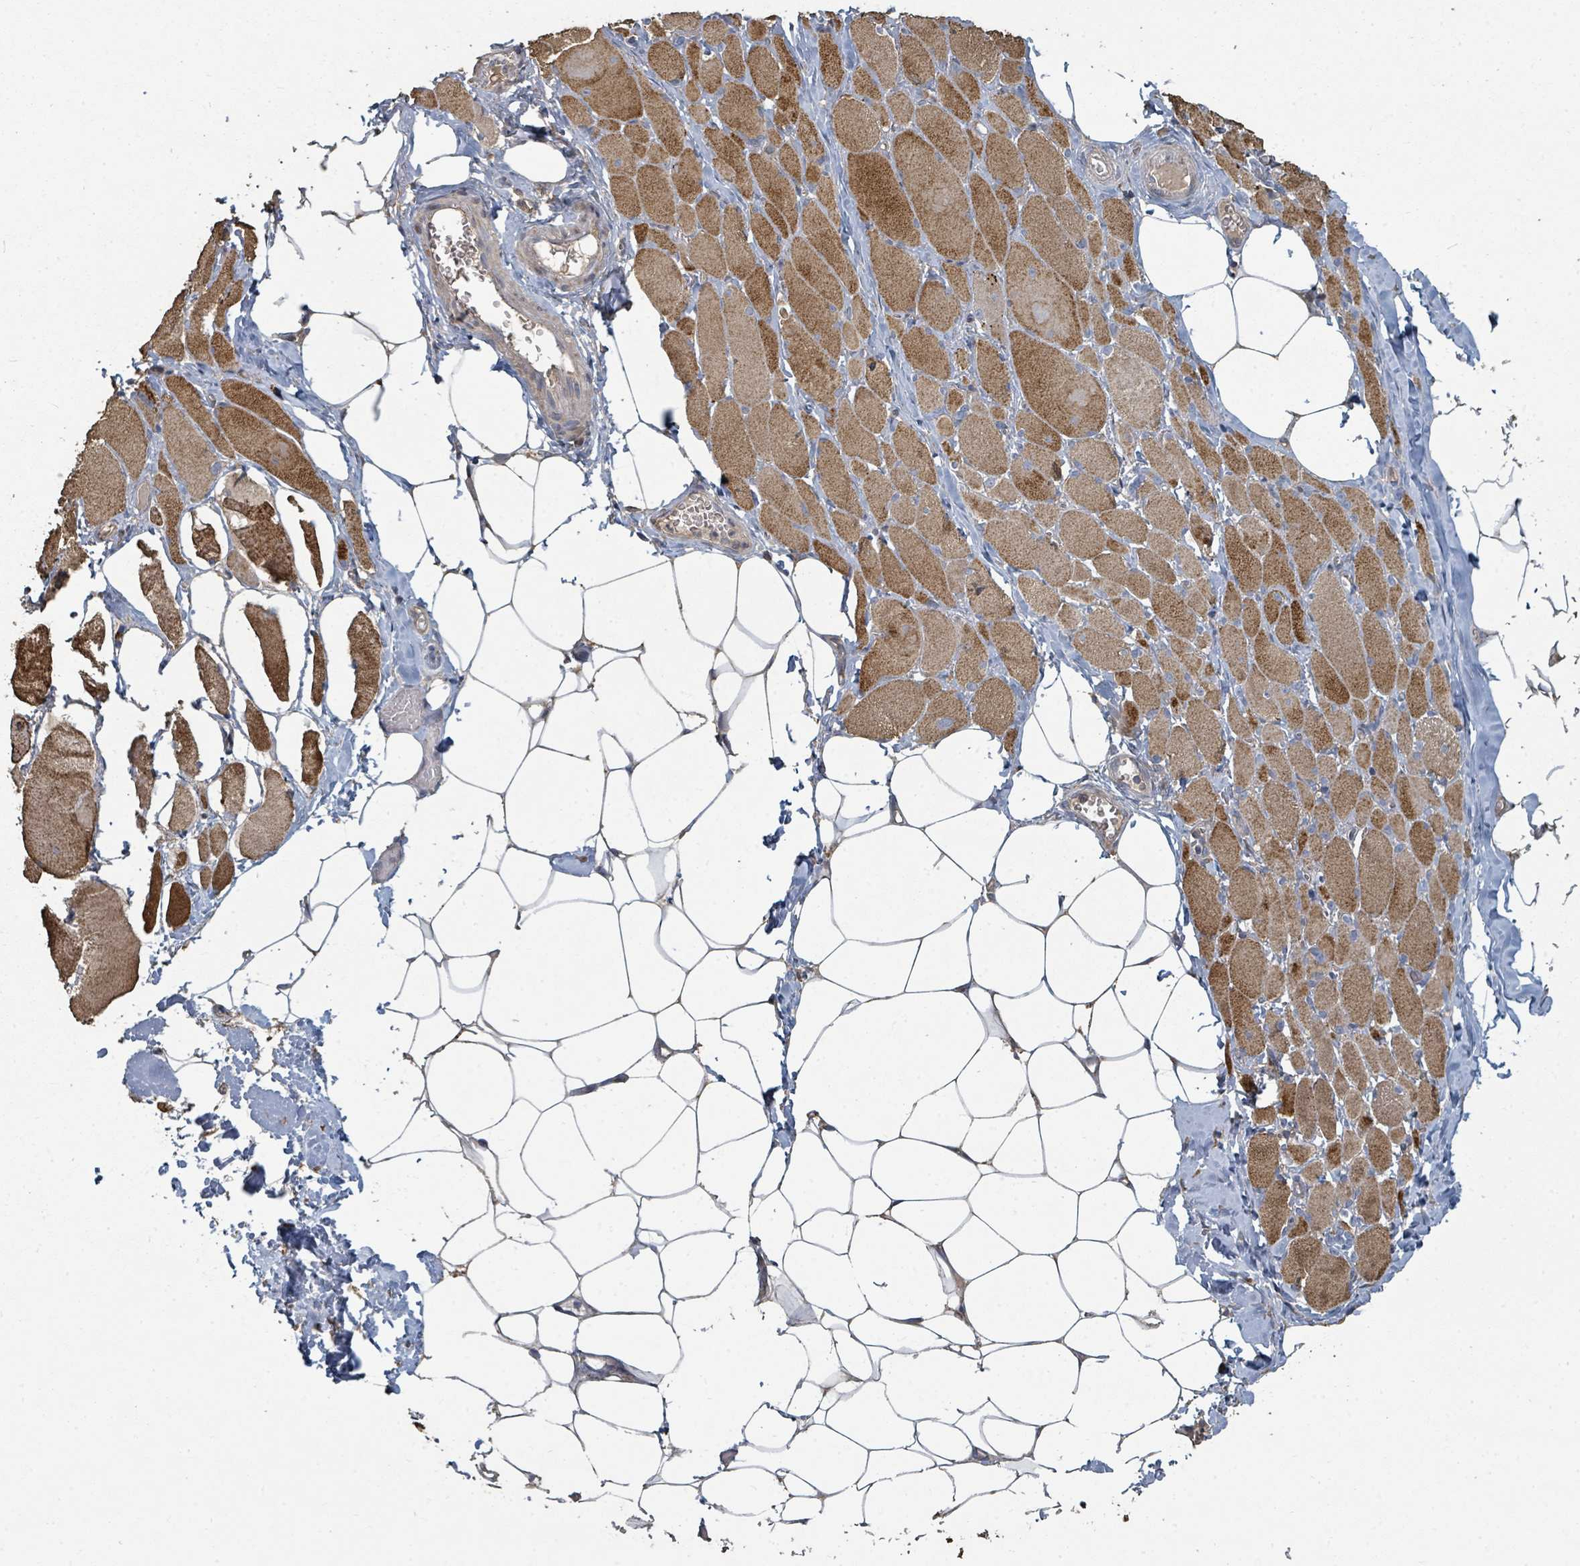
{"staining": {"intensity": "strong", "quantity": ">75%", "location": "cytoplasmic/membranous"}, "tissue": "skeletal muscle", "cell_type": "Myocytes", "image_type": "normal", "snomed": [{"axis": "morphology", "description": "Normal tissue, NOS"}, {"axis": "morphology", "description": "Basal cell carcinoma"}, {"axis": "topography", "description": "Skeletal muscle"}], "caption": "This micrograph displays immunohistochemistry (IHC) staining of normal human skeletal muscle, with high strong cytoplasmic/membranous staining in approximately >75% of myocytes.", "gene": "WDFY1", "patient": {"sex": "female", "age": 64}}